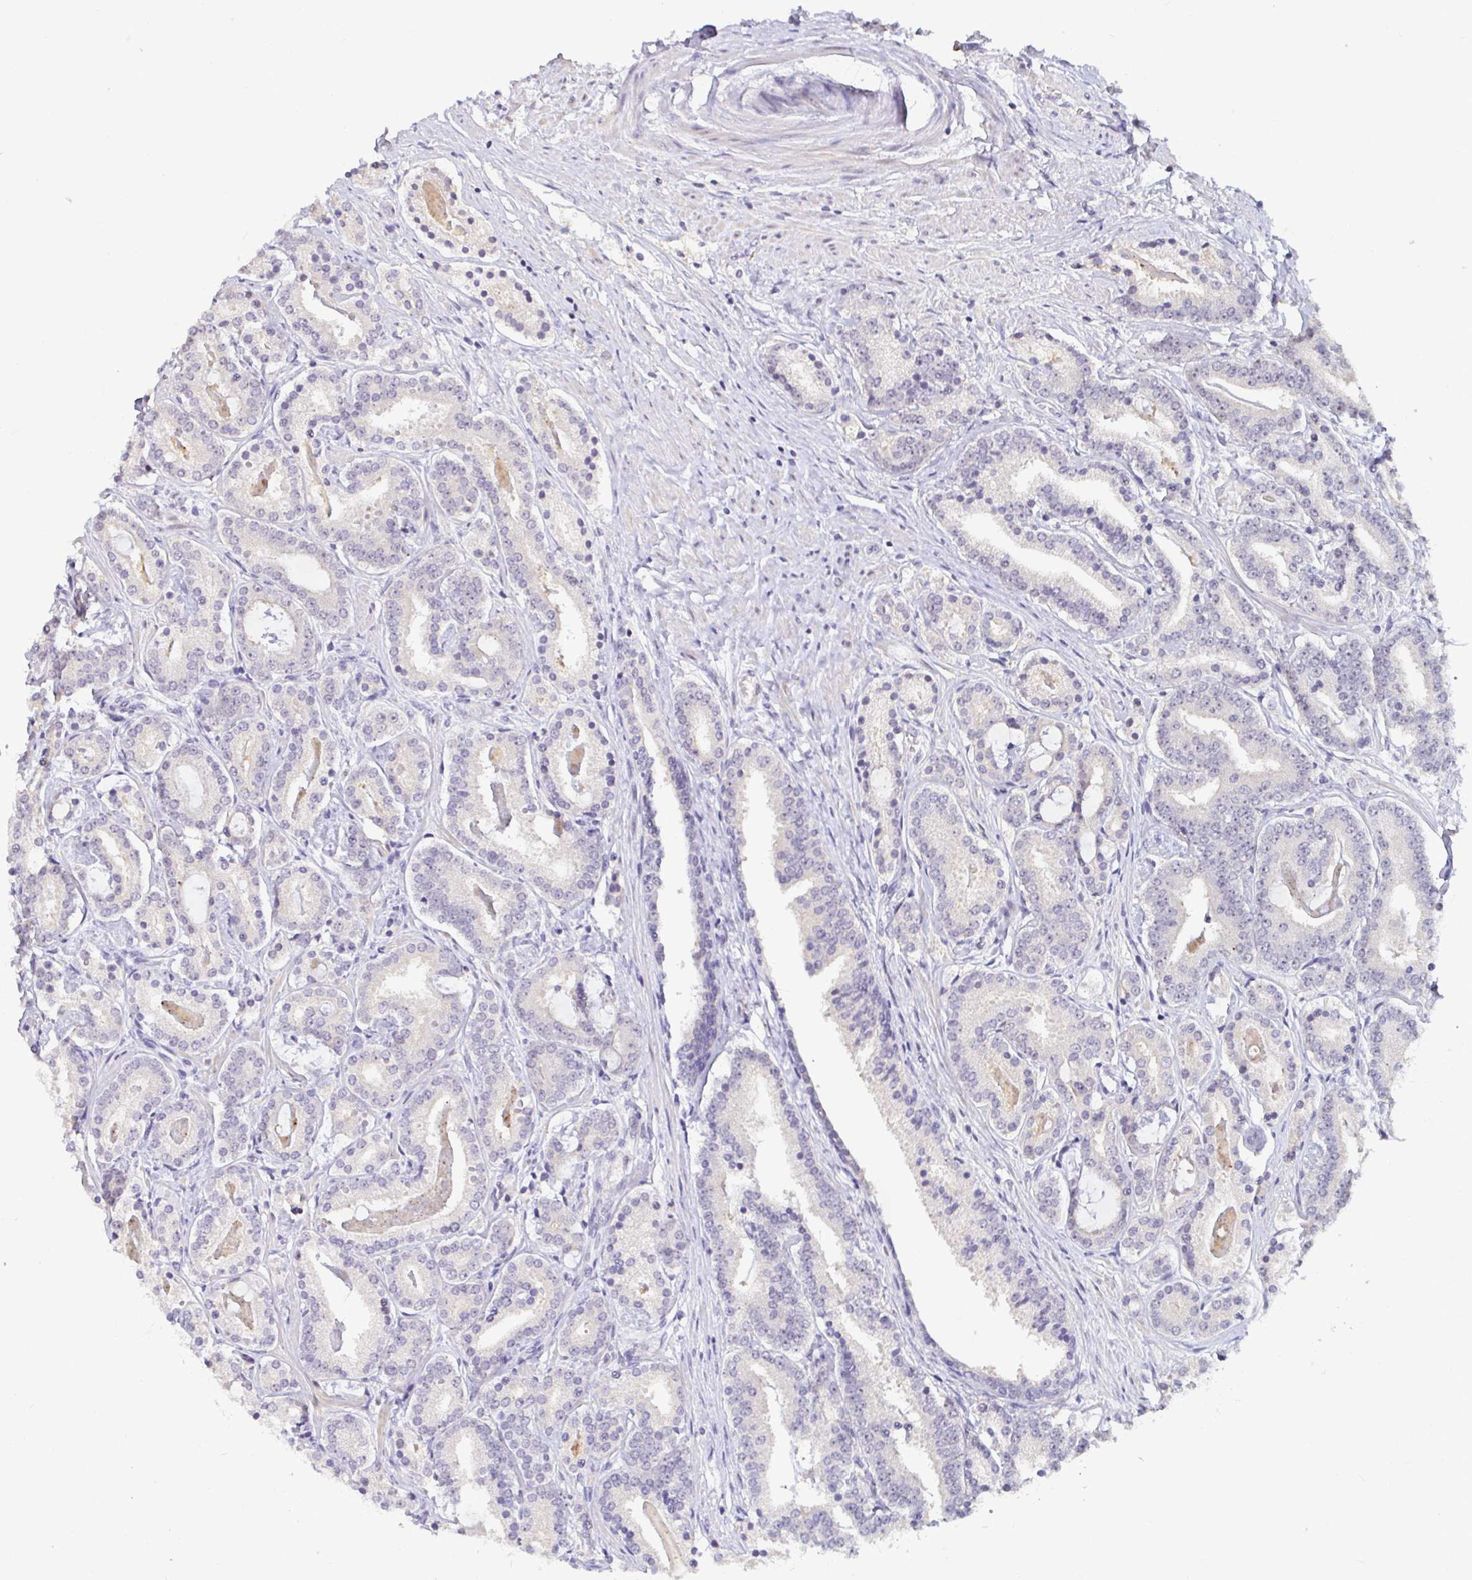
{"staining": {"intensity": "negative", "quantity": "none", "location": "none"}, "tissue": "prostate cancer", "cell_type": "Tumor cells", "image_type": "cancer", "snomed": [{"axis": "morphology", "description": "Adenocarcinoma, High grade"}, {"axis": "topography", "description": "Prostate"}], "caption": "Immunohistochemical staining of prostate adenocarcinoma (high-grade) reveals no significant positivity in tumor cells.", "gene": "GSTM1", "patient": {"sex": "male", "age": 63}}